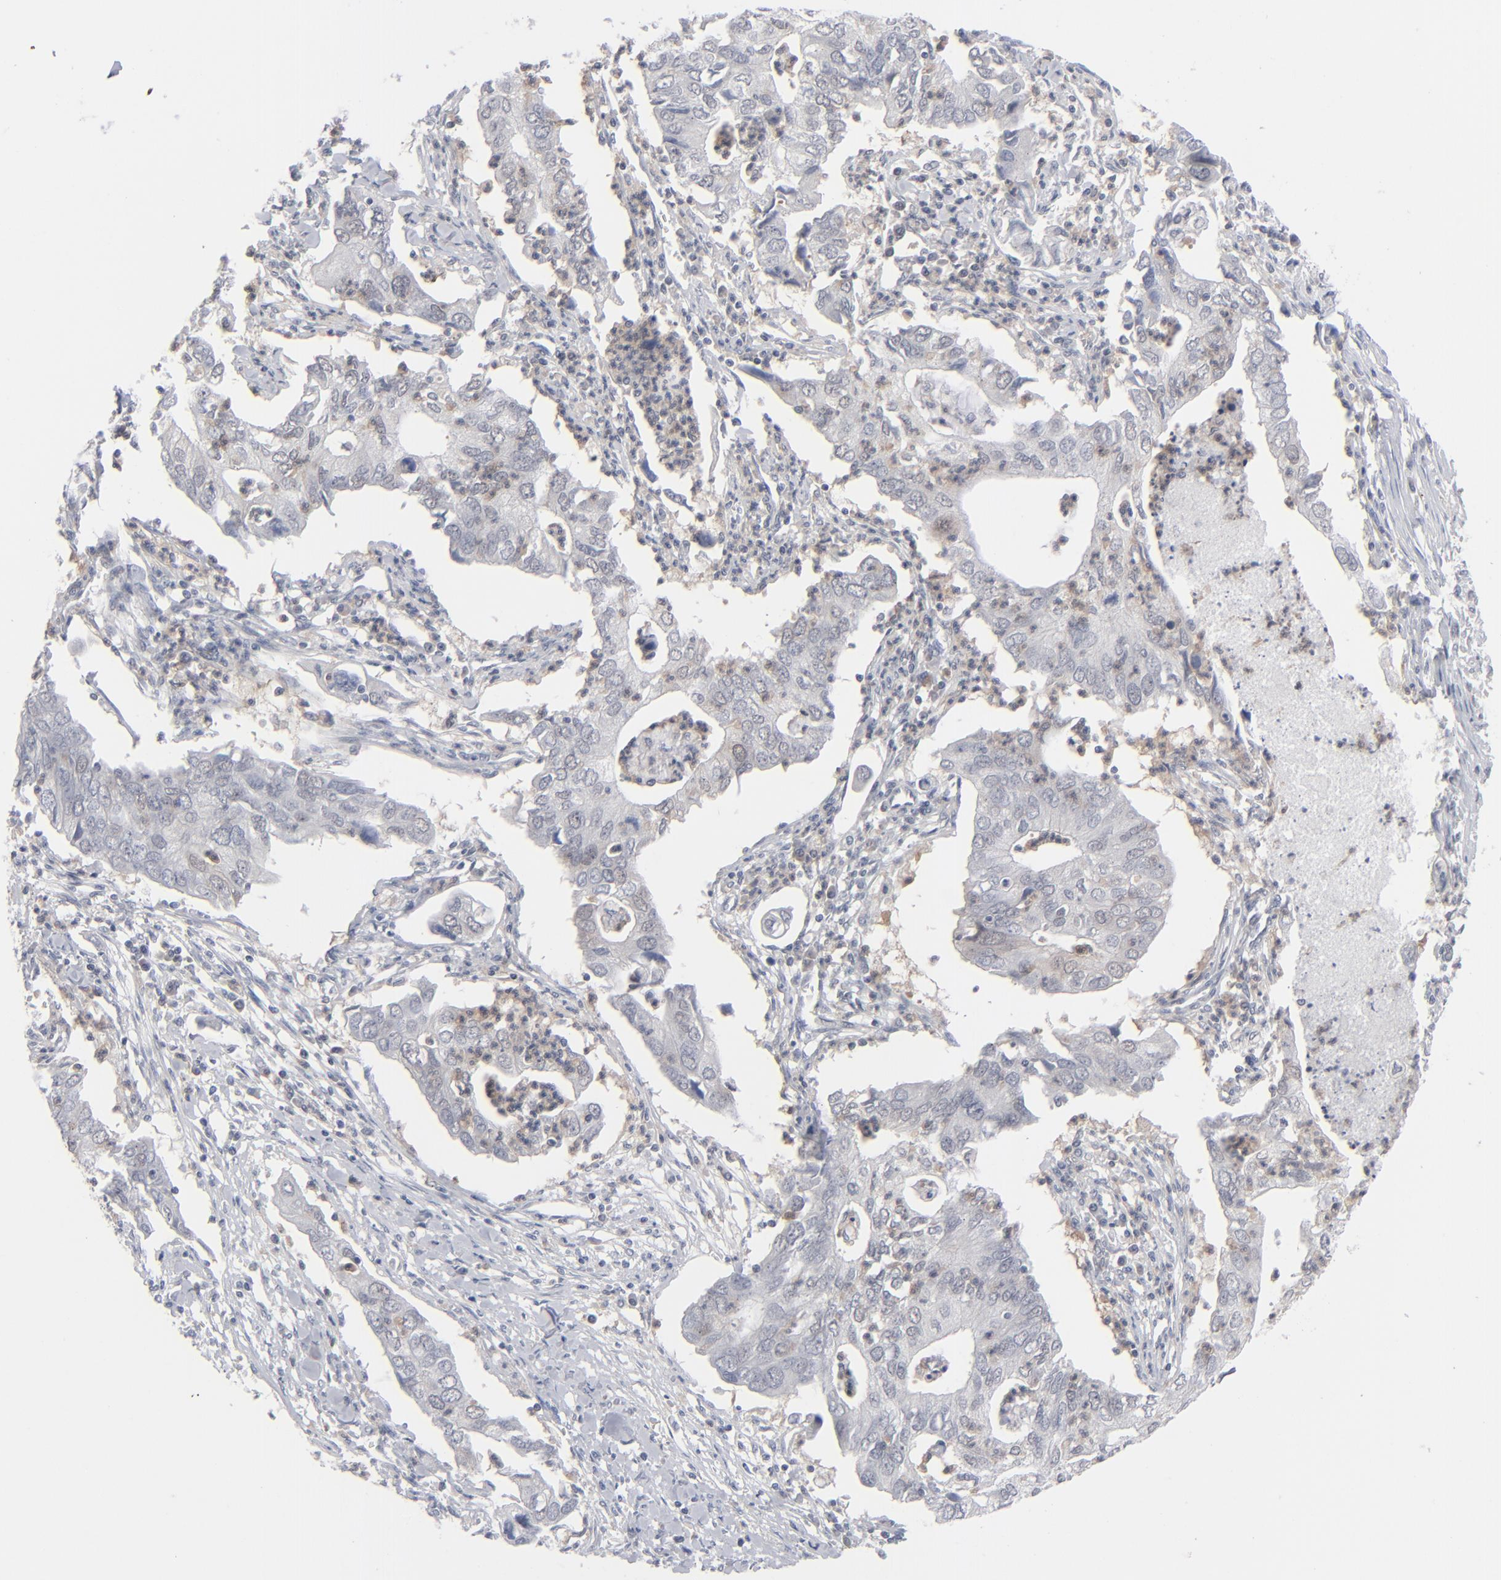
{"staining": {"intensity": "negative", "quantity": "none", "location": "none"}, "tissue": "lung cancer", "cell_type": "Tumor cells", "image_type": "cancer", "snomed": [{"axis": "morphology", "description": "Adenocarcinoma, NOS"}, {"axis": "topography", "description": "Lung"}], "caption": "A histopathology image of adenocarcinoma (lung) stained for a protein displays no brown staining in tumor cells.", "gene": "POF1B", "patient": {"sex": "male", "age": 48}}